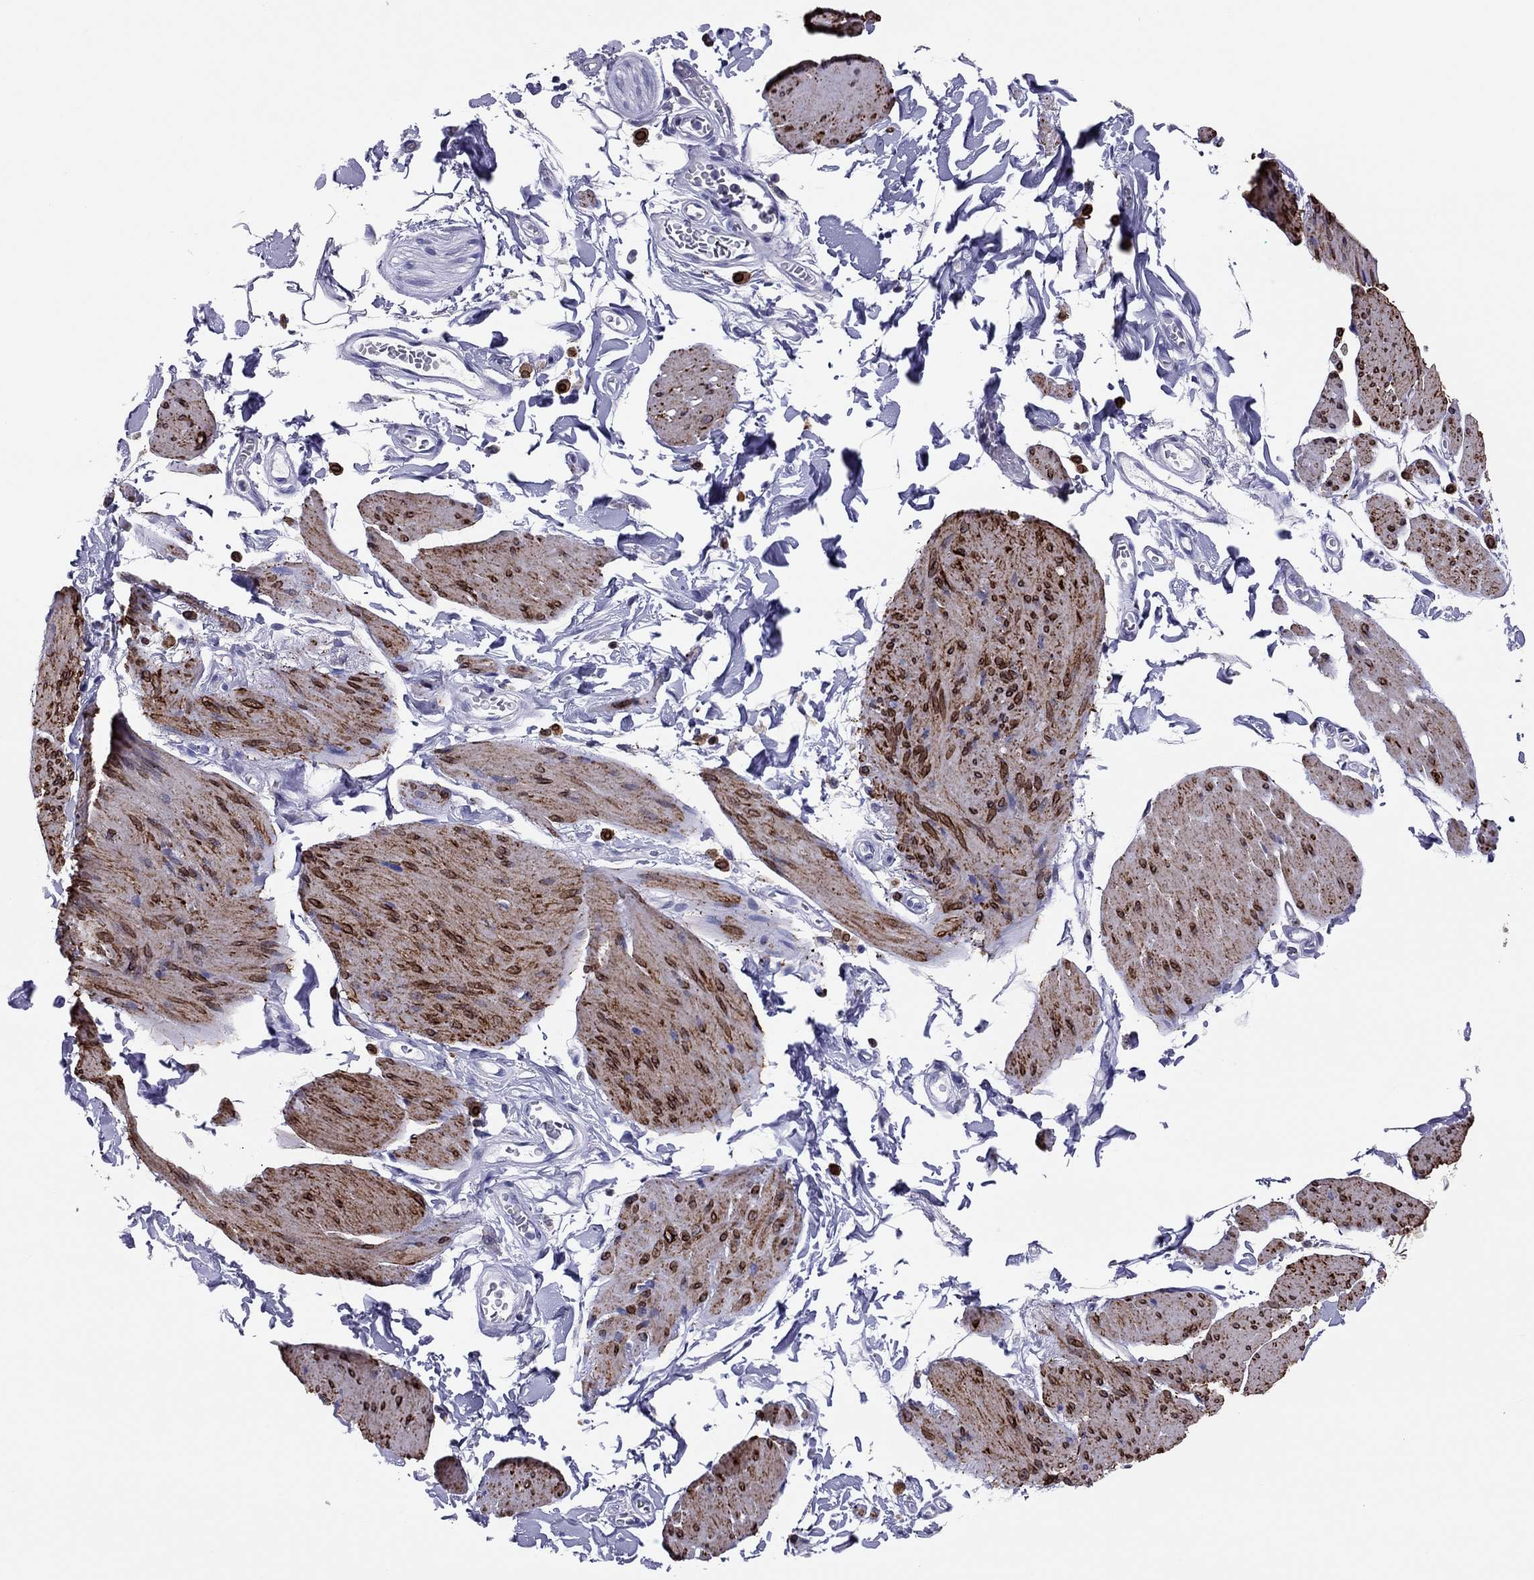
{"staining": {"intensity": "strong", "quantity": "25%-75%", "location": "cytoplasmic/membranous"}, "tissue": "smooth muscle", "cell_type": "Smooth muscle cells", "image_type": "normal", "snomed": [{"axis": "morphology", "description": "Normal tissue, NOS"}, {"axis": "topography", "description": "Adipose tissue"}, {"axis": "topography", "description": "Smooth muscle"}, {"axis": "topography", "description": "Peripheral nerve tissue"}], "caption": "Smooth muscle stained with immunohistochemistry shows strong cytoplasmic/membranous positivity in approximately 25%-75% of smooth muscle cells. (DAB (3,3'-diaminobenzidine) = brown stain, brightfield microscopy at high magnification).", "gene": "ADORA2A", "patient": {"sex": "male", "age": 83}}